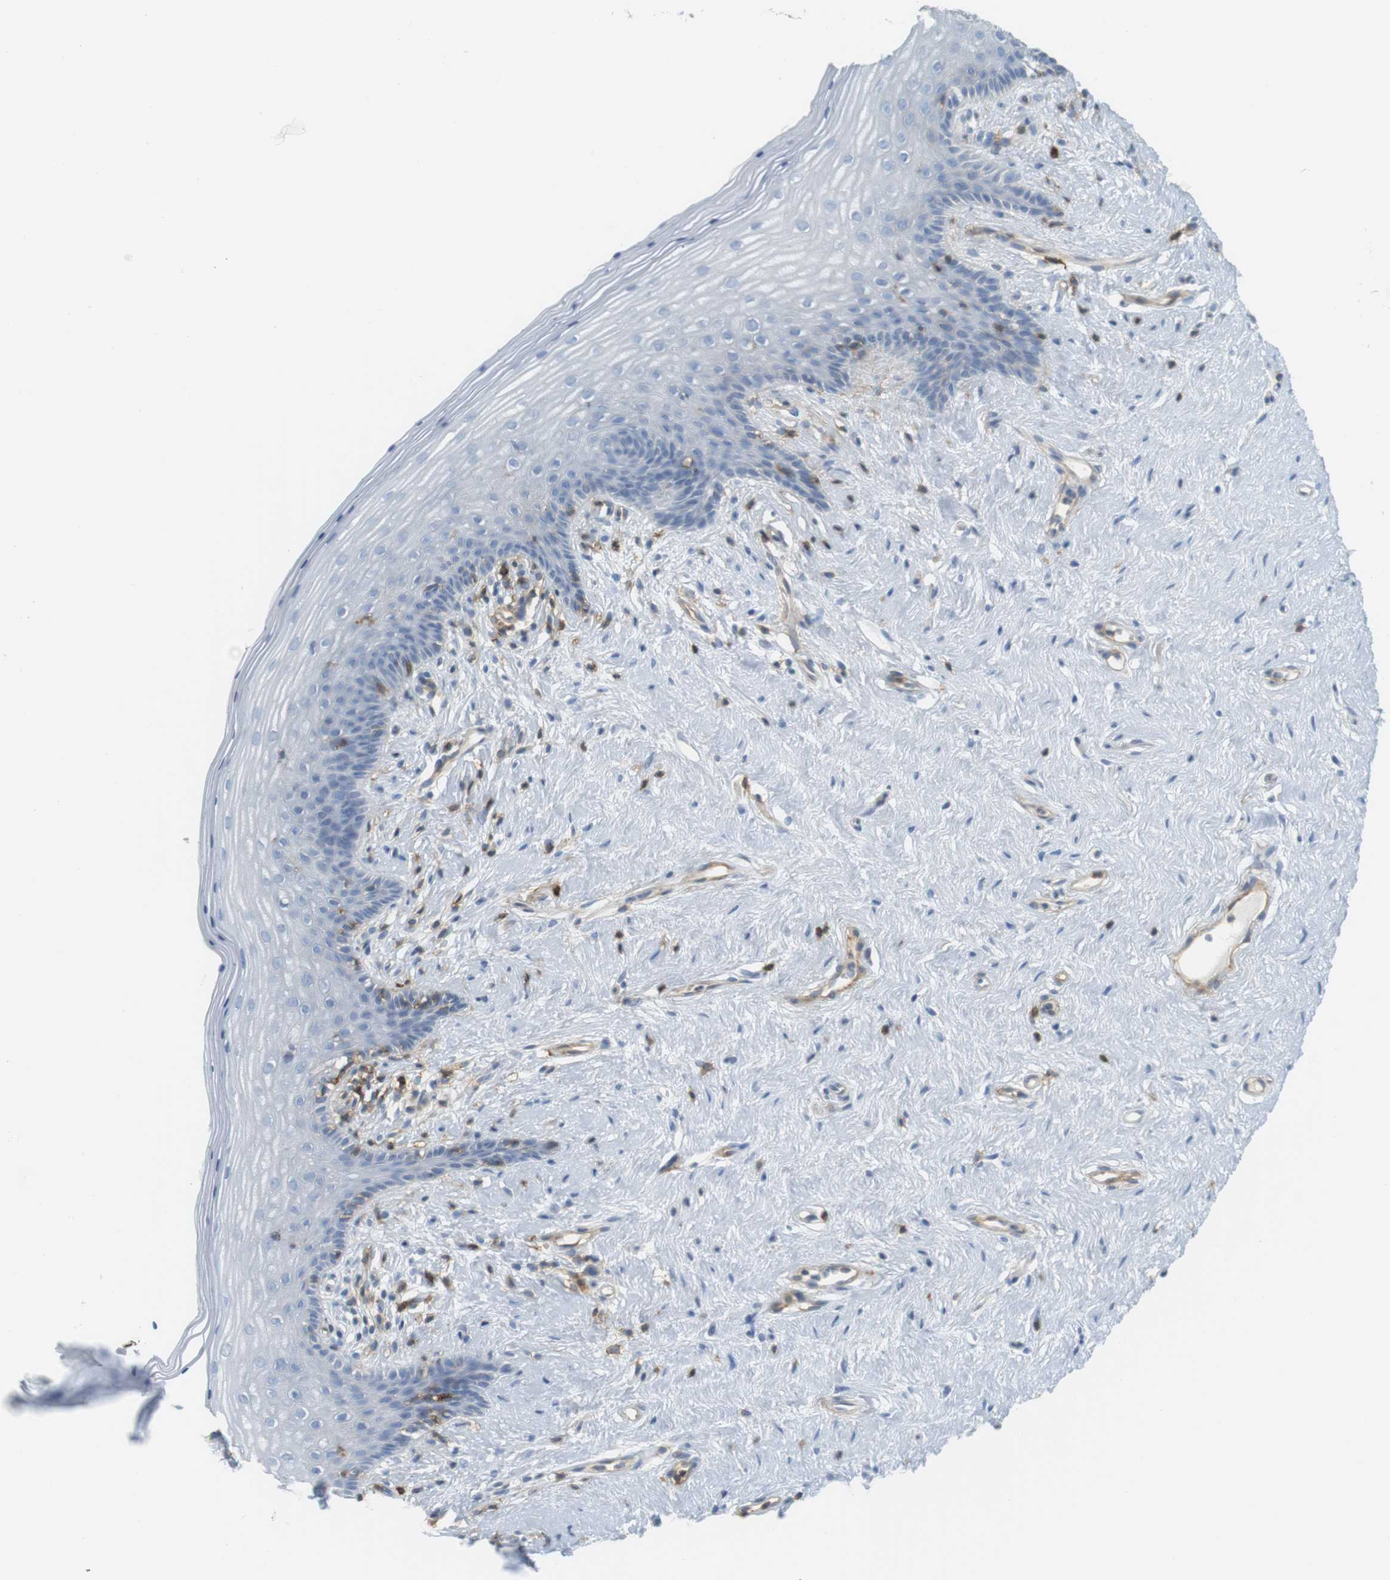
{"staining": {"intensity": "negative", "quantity": "none", "location": "none"}, "tissue": "vagina", "cell_type": "Squamous epithelial cells", "image_type": "normal", "snomed": [{"axis": "morphology", "description": "Normal tissue, NOS"}, {"axis": "topography", "description": "Vagina"}], "caption": "Immunohistochemistry (IHC) histopathology image of normal vagina: human vagina stained with DAB reveals no significant protein staining in squamous epithelial cells.", "gene": "F2R", "patient": {"sex": "female", "age": 44}}